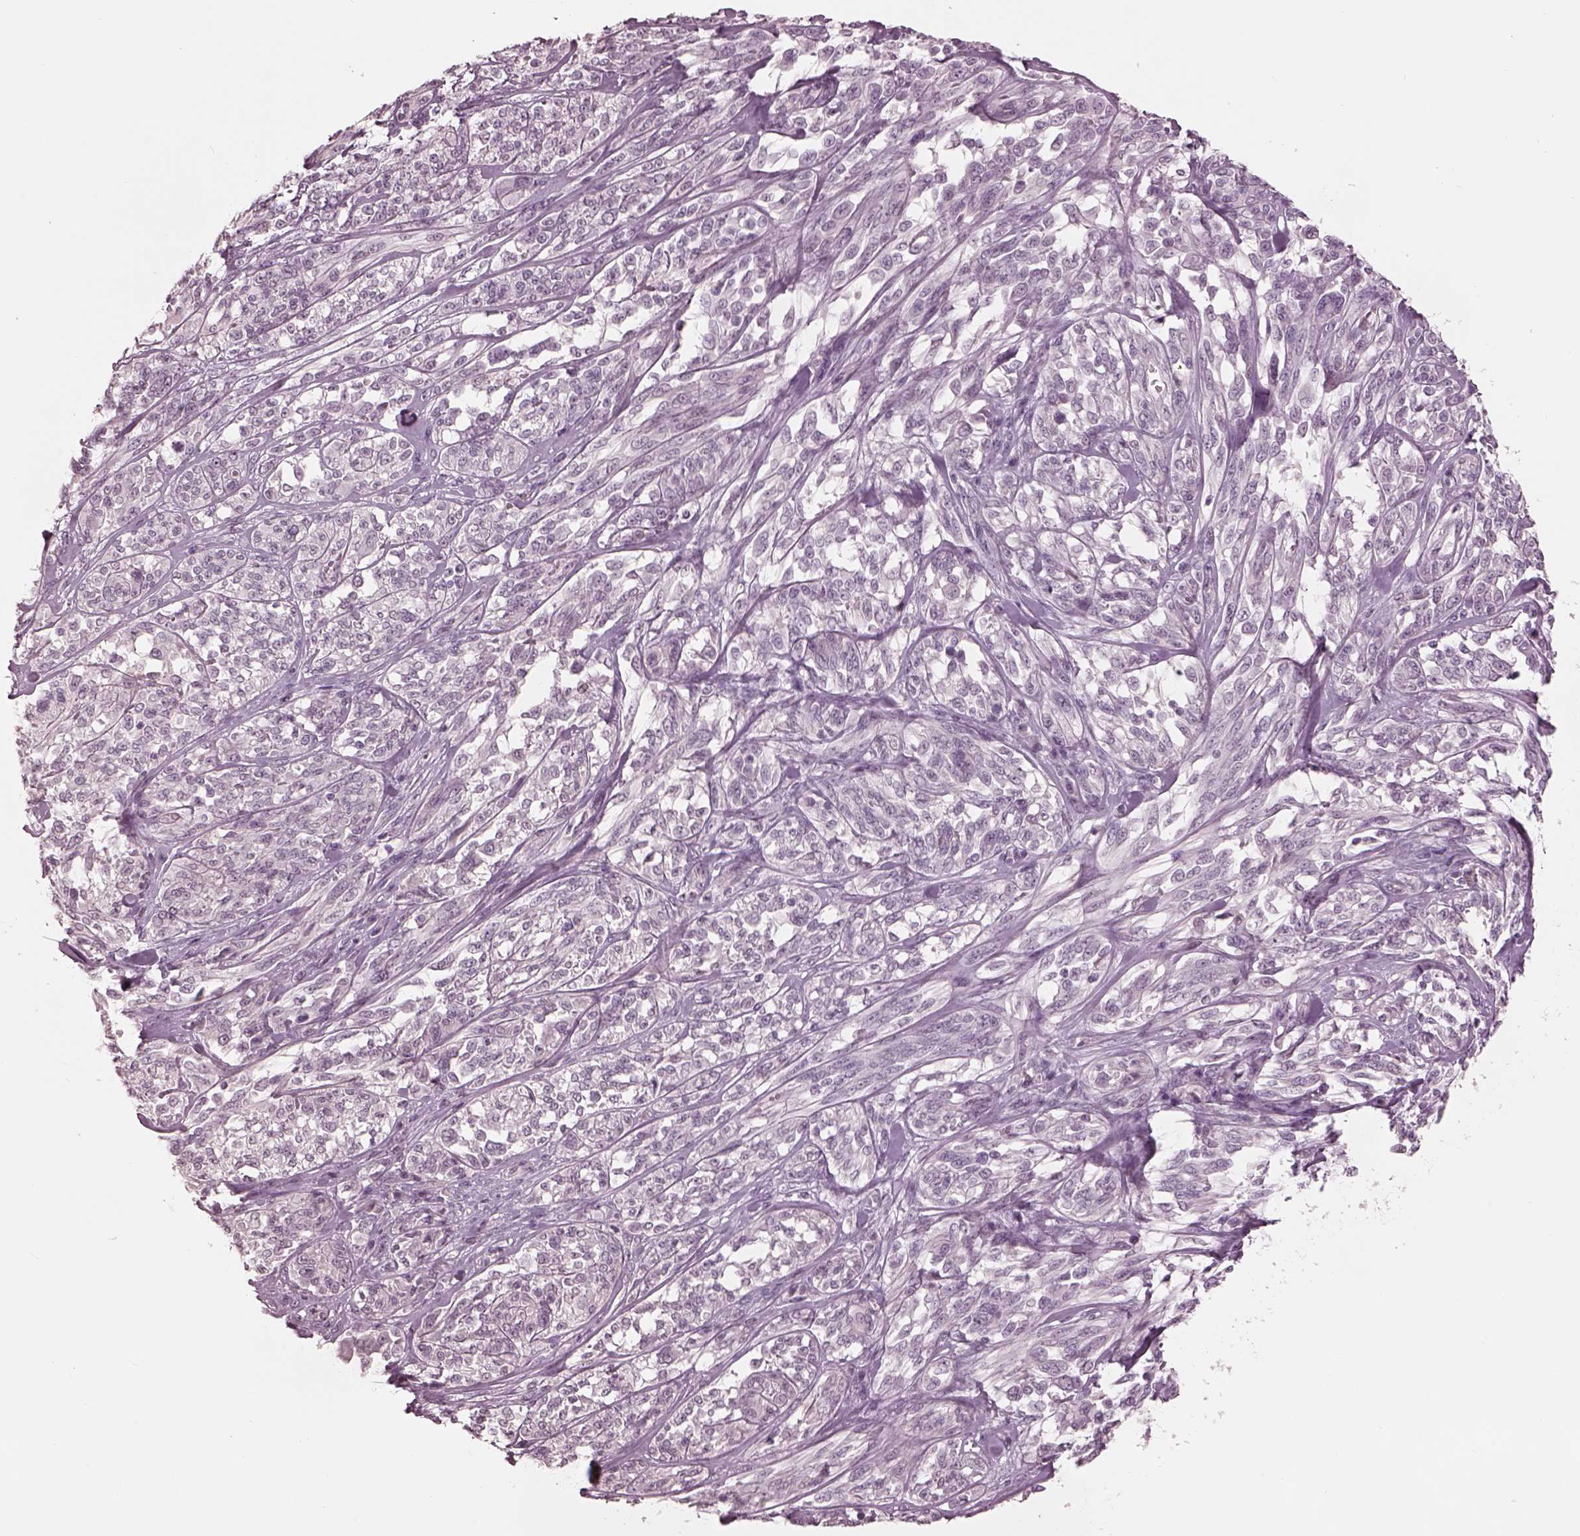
{"staining": {"intensity": "negative", "quantity": "none", "location": "none"}, "tissue": "melanoma", "cell_type": "Tumor cells", "image_type": "cancer", "snomed": [{"axis": "morphology", "description": "Malignant melanoma, NOS"}, {"axis": "topography", "description": "Skin"}], "caption": "Protein analysis of melanoma reveals no significant staining in tumor cells. Brightfield microscopy of IHC stained with DAB (brown) and hematoxylin (blue), captured at high magnification.", "gene": "GARIN4", "patient": {"sex": "female", "age": 91}}